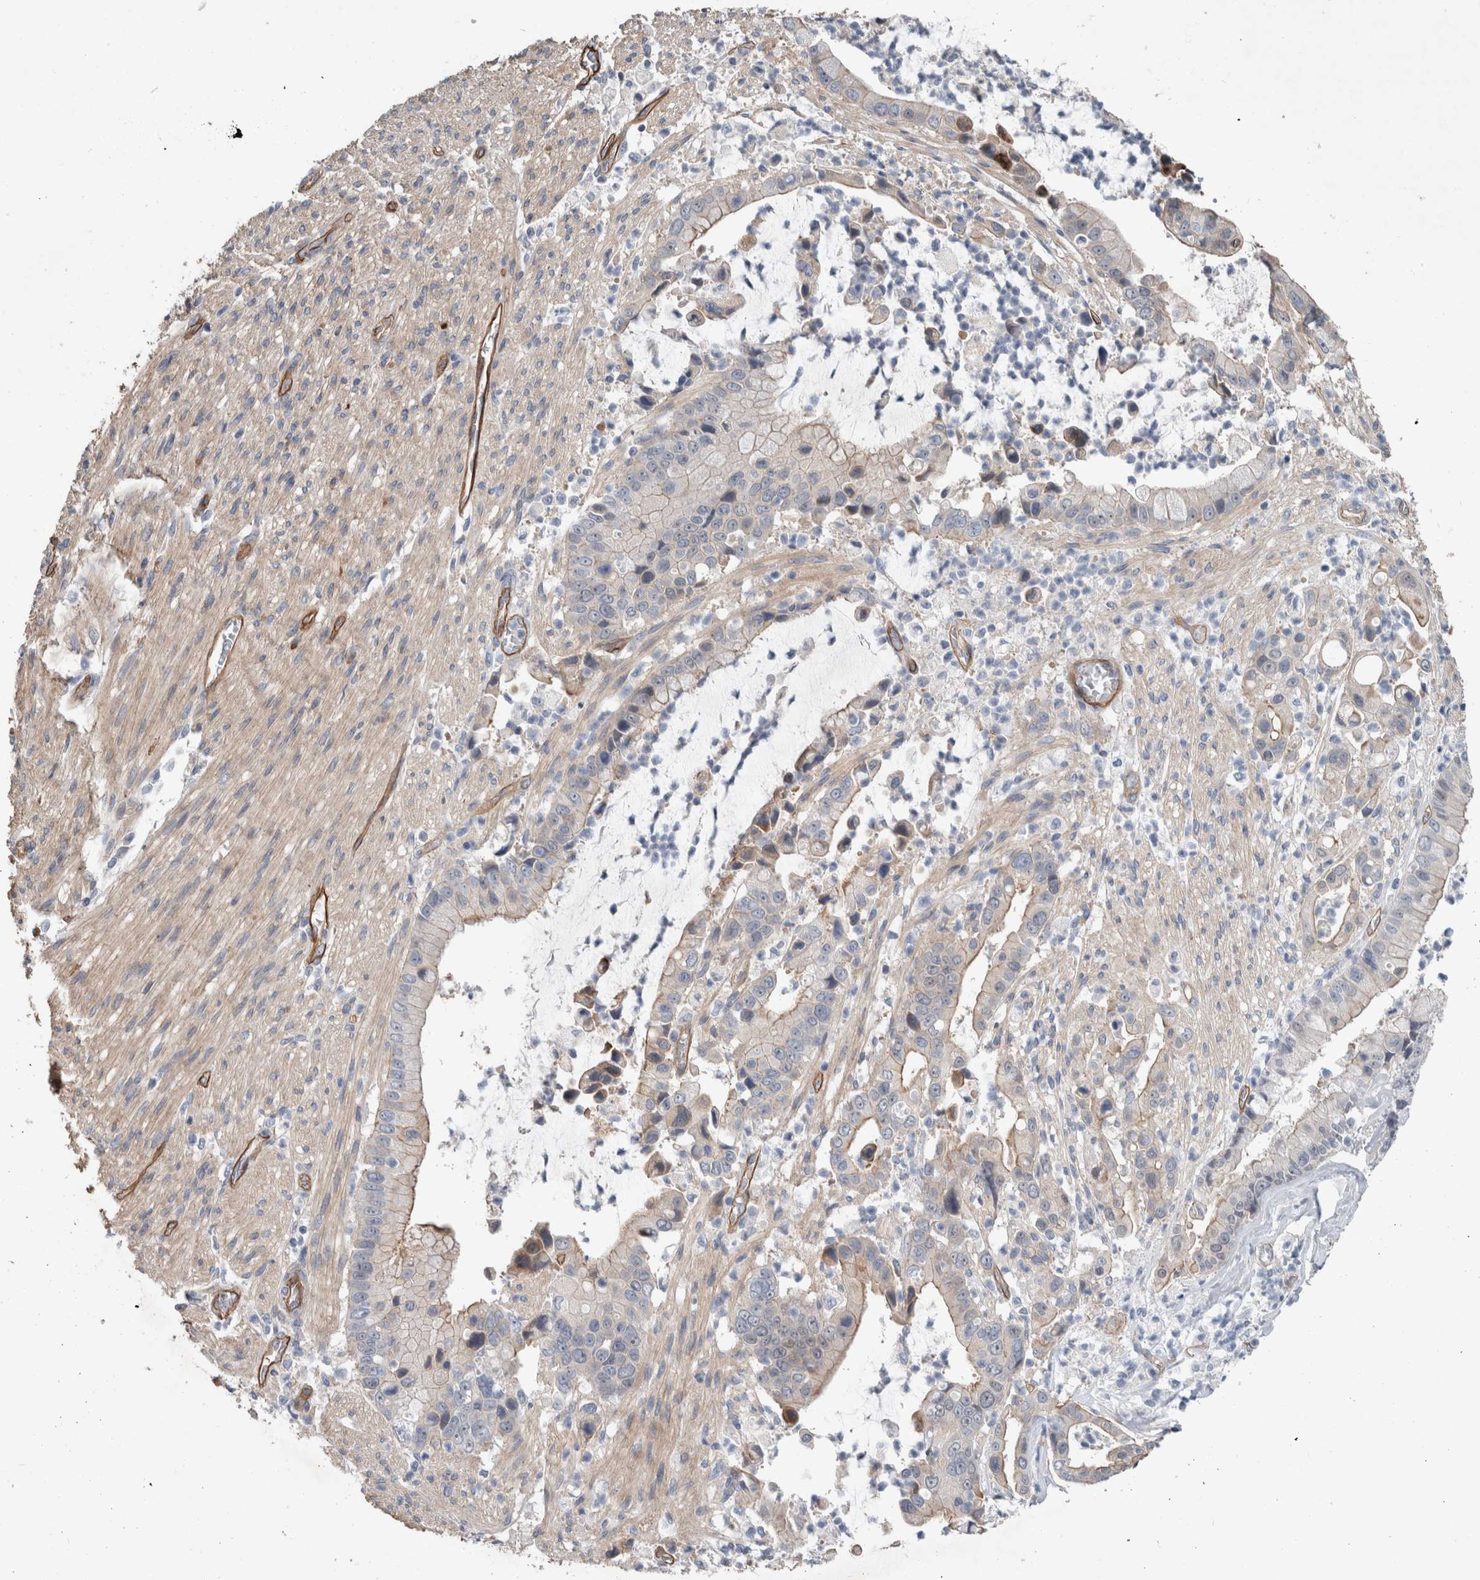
{"staining": {"intensity": "moderate", "quantity": "<25%", "location": "cytoplasmic/membranous"}, "tissue": "liver cancer", "cell_type": "Tumor cells", "image_type": "cancer", "snomed": [{"axis": "morphology", "description": "Cholangiocarcinoma"}, {"axis": "topography", "description": "Liver"}], "caption": "DAB (3,3'-diaminobenzidine) immunohistochemical staining of human liver cholangiocarcinoma demonstrates moderate cytoplasmic/membranous protein staining in about <25% of tumor cells.", "gene": "BCAM", "patient": {"sex": "female", "age": 54}}